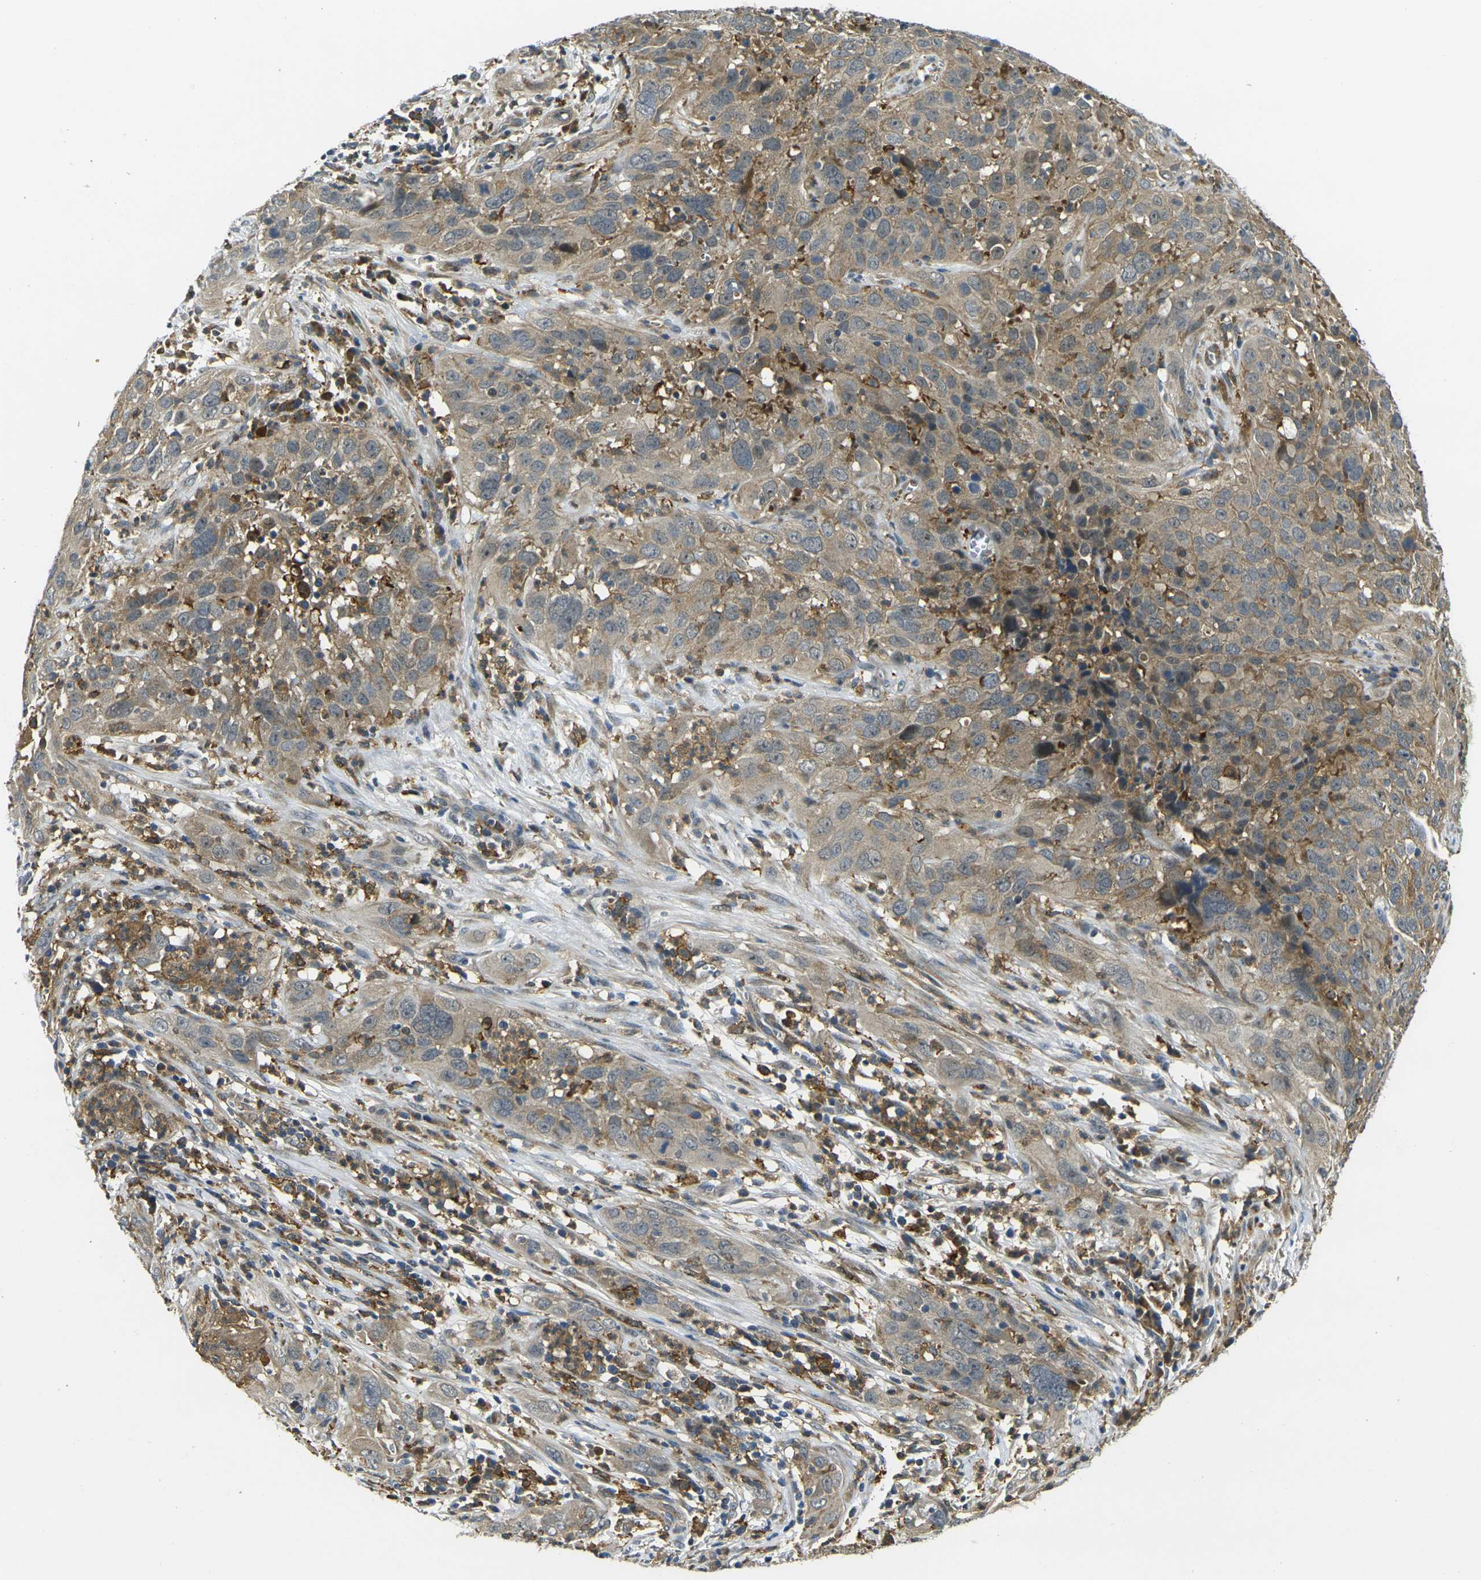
{"staining": {"intensity": "weak", "quantity": ">75%", "location": "cytoplasmic/membranous"}, "tissue": "cervical cancer", "cell_type": "Tumor cells", "image_type": "cancer", "snomed": [{"axis": "morphology", "description": "Squamous cell carcinoma, NOS"}, {"axis": "topography", "description": "Cervix"}], "caption": "Approximately >75% of tumor cells in squamous cell carcinoma (cervical) show weak cytoplasmic/membranous protein positivity as visualized by brown immunohistochemical staining.", "gene": "PIGL", "patient": {"sex": "female", "age": 32}}